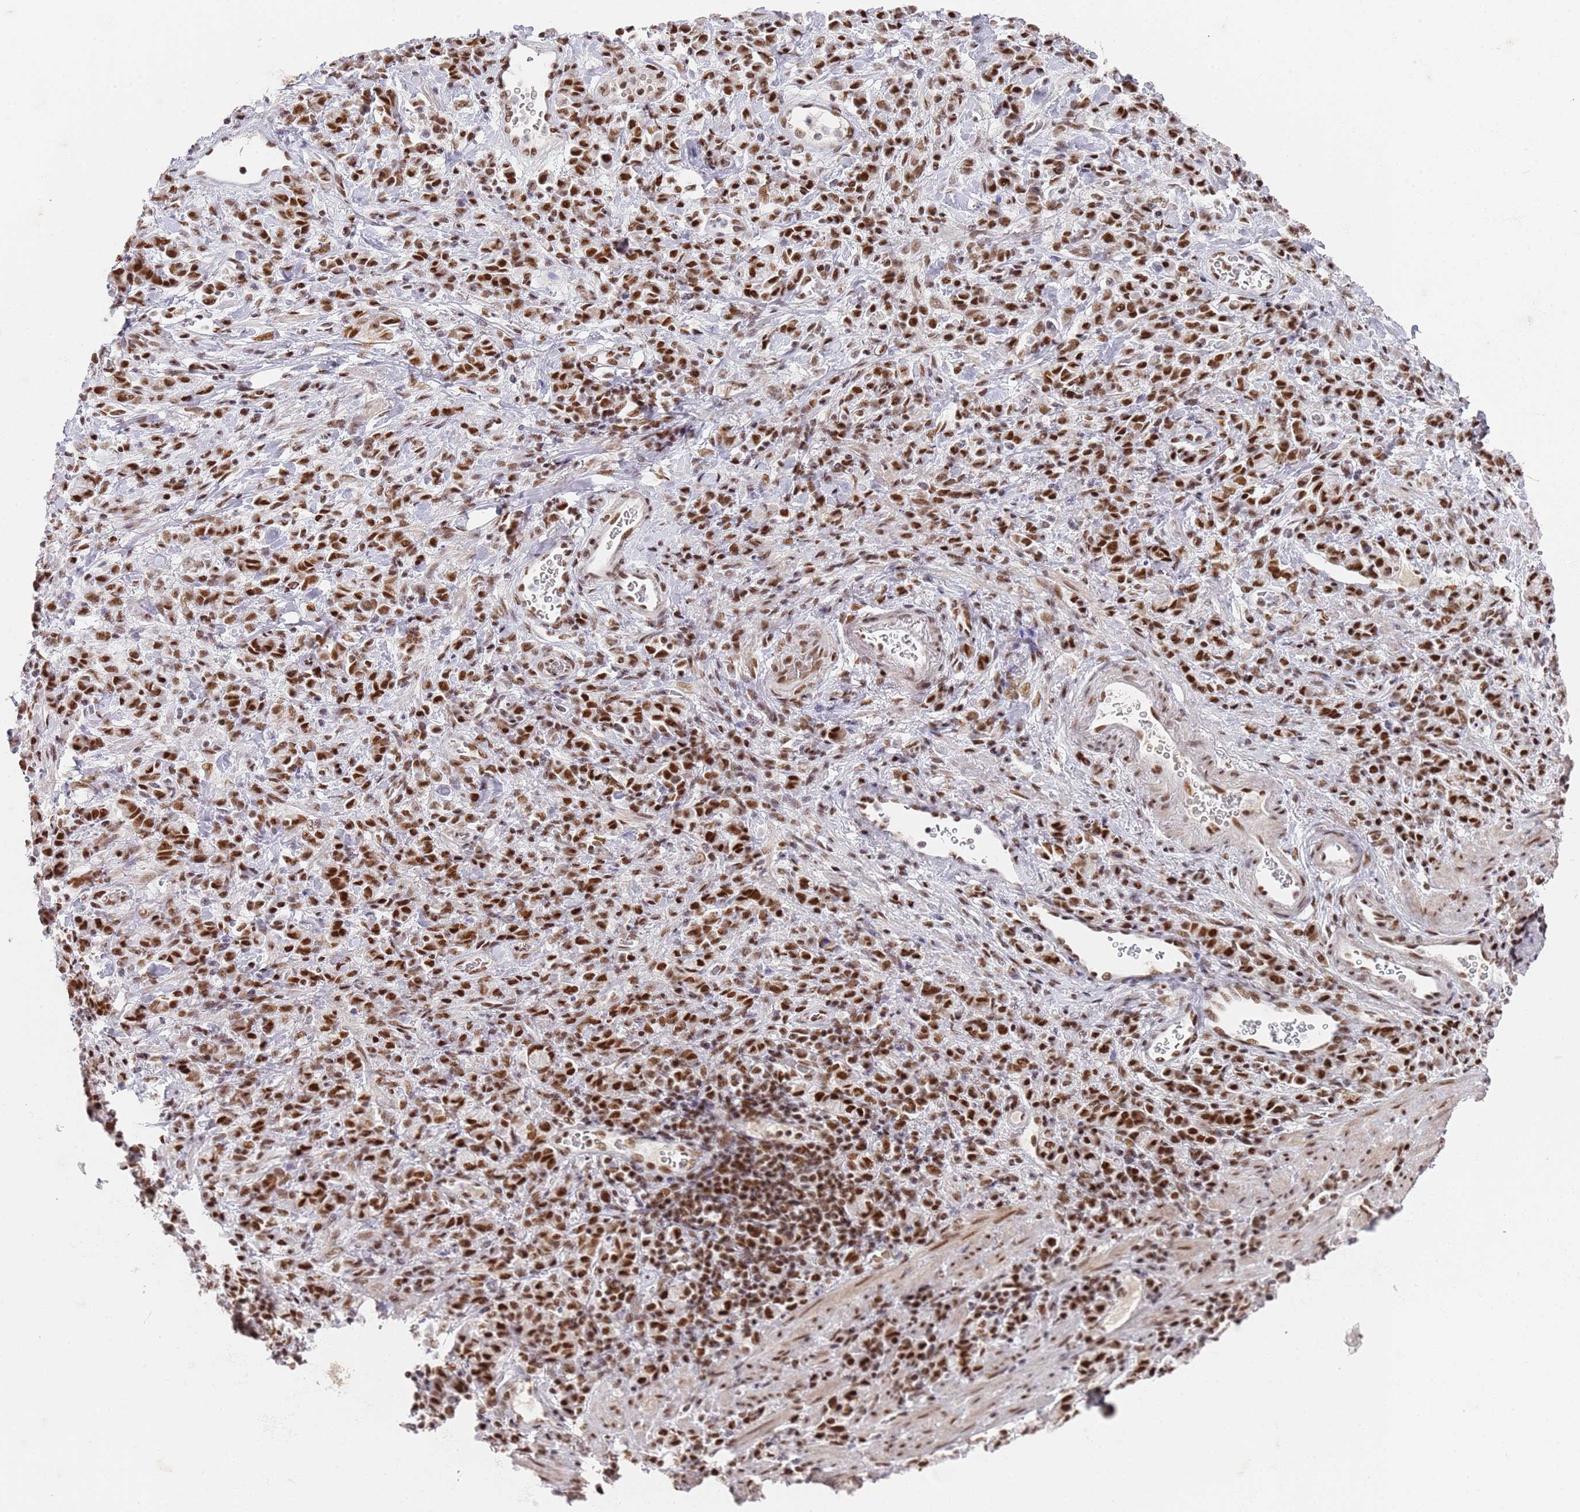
{"staining": {"intensity": "strong", "quantity": ">75%", "location": "nuclear"}, "tissue": "stomach cancer", "cell_type": "Tumor cells", "image_type": "cancer", "snomed": [{"axis": "morphology", "description": "Adenocarcinoma, NOS"}, {"axis": "topography", "description": "Stomach"}], "caption": "An immunohistochemistry photomicrograph of neoplastic tissue is shown. Protein staining in brown shows strong nuclear positivity in stomach cancer within tumor cells.", "gene": "AKAP8L", "patient": {"sex": "male", "age": 77}}